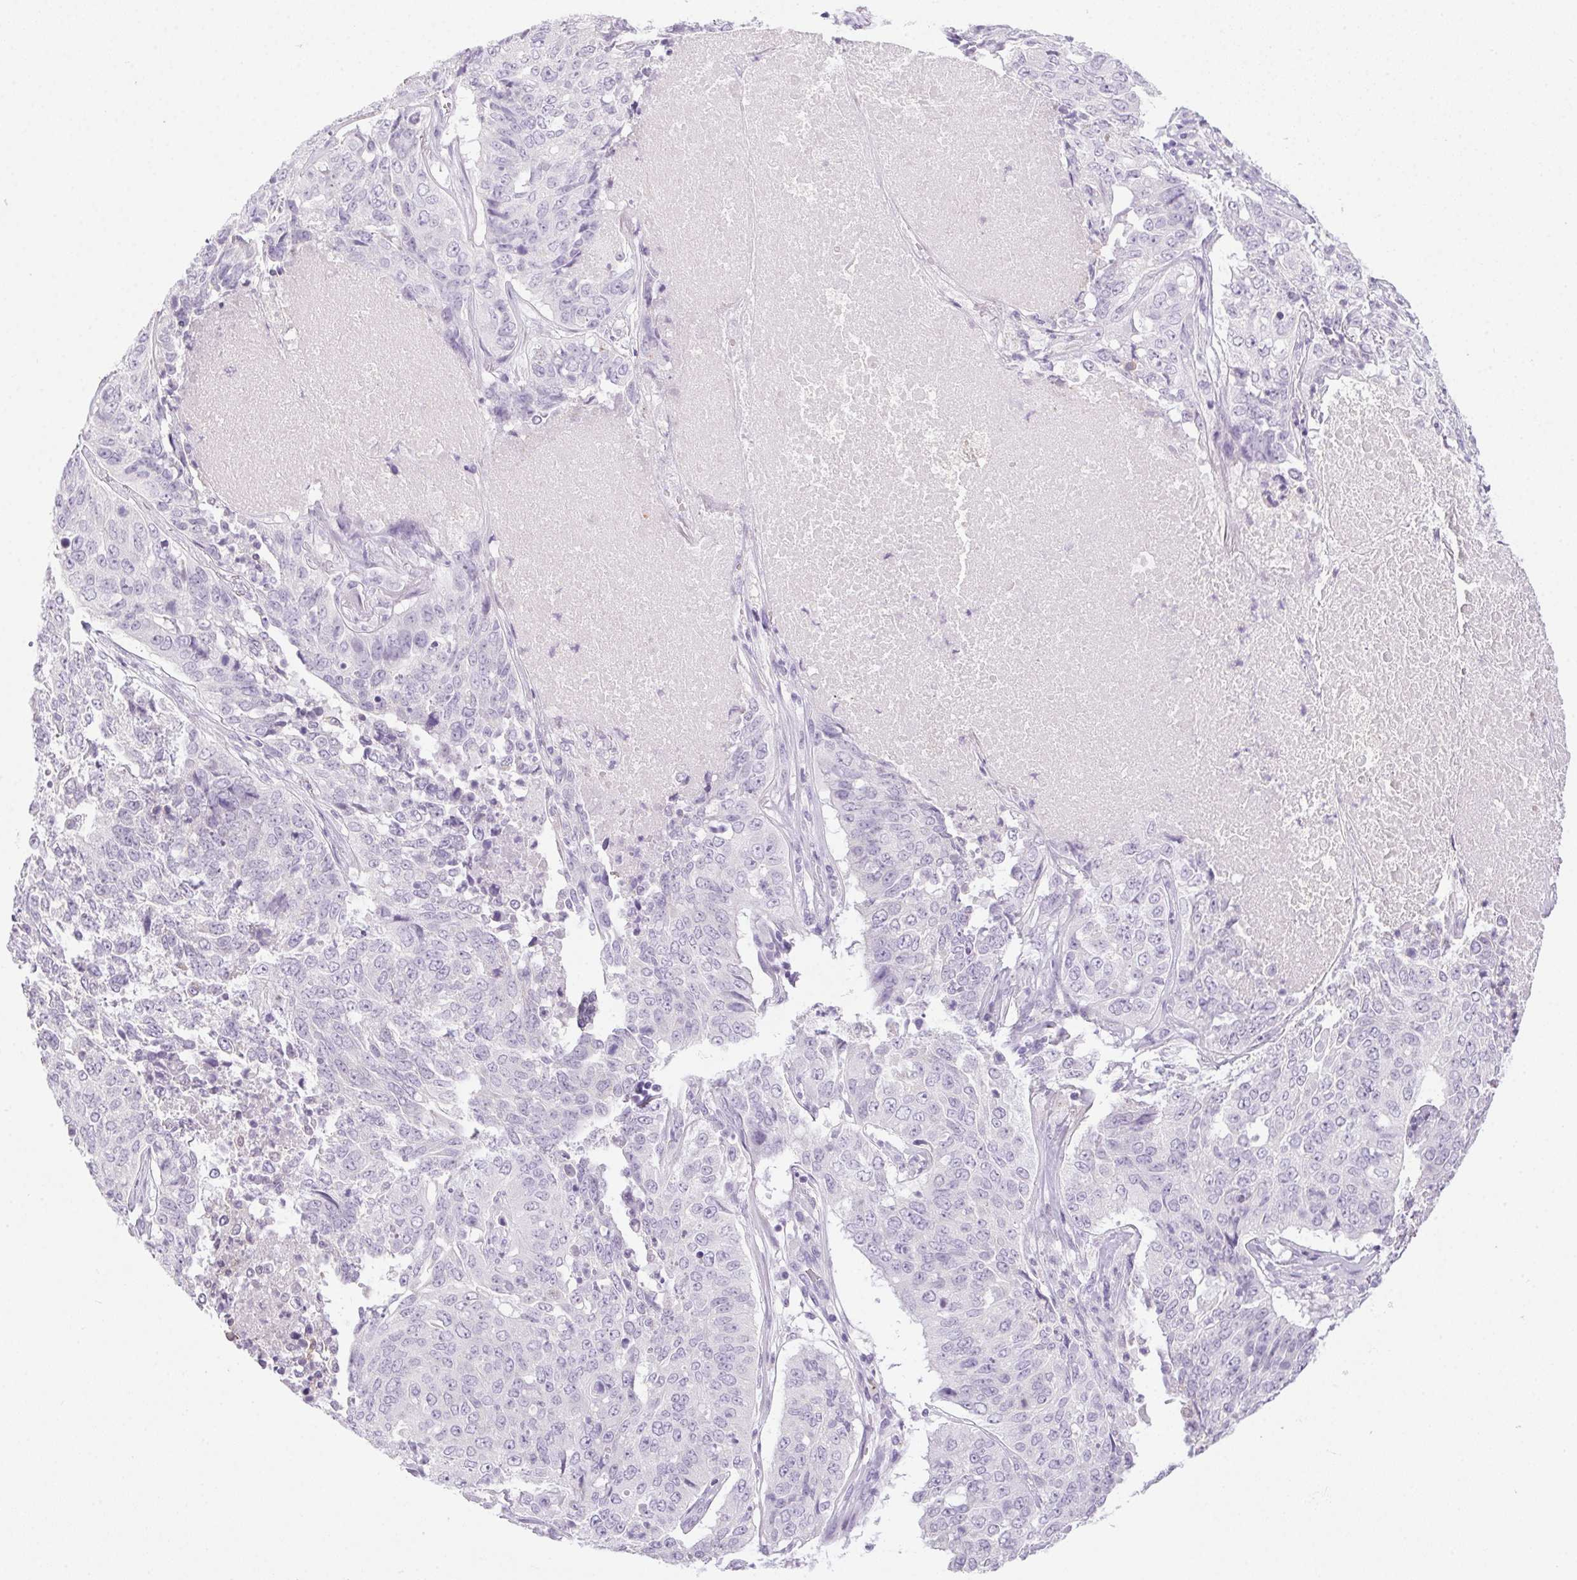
{"staining": {"intensity": "negative", "quantity": "none", "location": "none"}, "tissue": "lung cancer", "cell_type": "Tumor cells", "image_type": "cancer", "snomed": [{"axis": "morphology", "description": "Normal tissue, NOS"}, {"axis": "morphology", "description": "Squamous cell carcinoma, NOS"}, {"axis": "topography", "description": "Bronchus"}, {"axis": "topography", "description": "Lung"}], "caption": "High power microscopy photomicrograph of an immunohistochemistry (IHC) micrograph of lung squamous cell carcinoma, revealing no significant staining in tumor cells.", "gene": "POPDC2", "patient": {"sex": "male", "age": 64}}